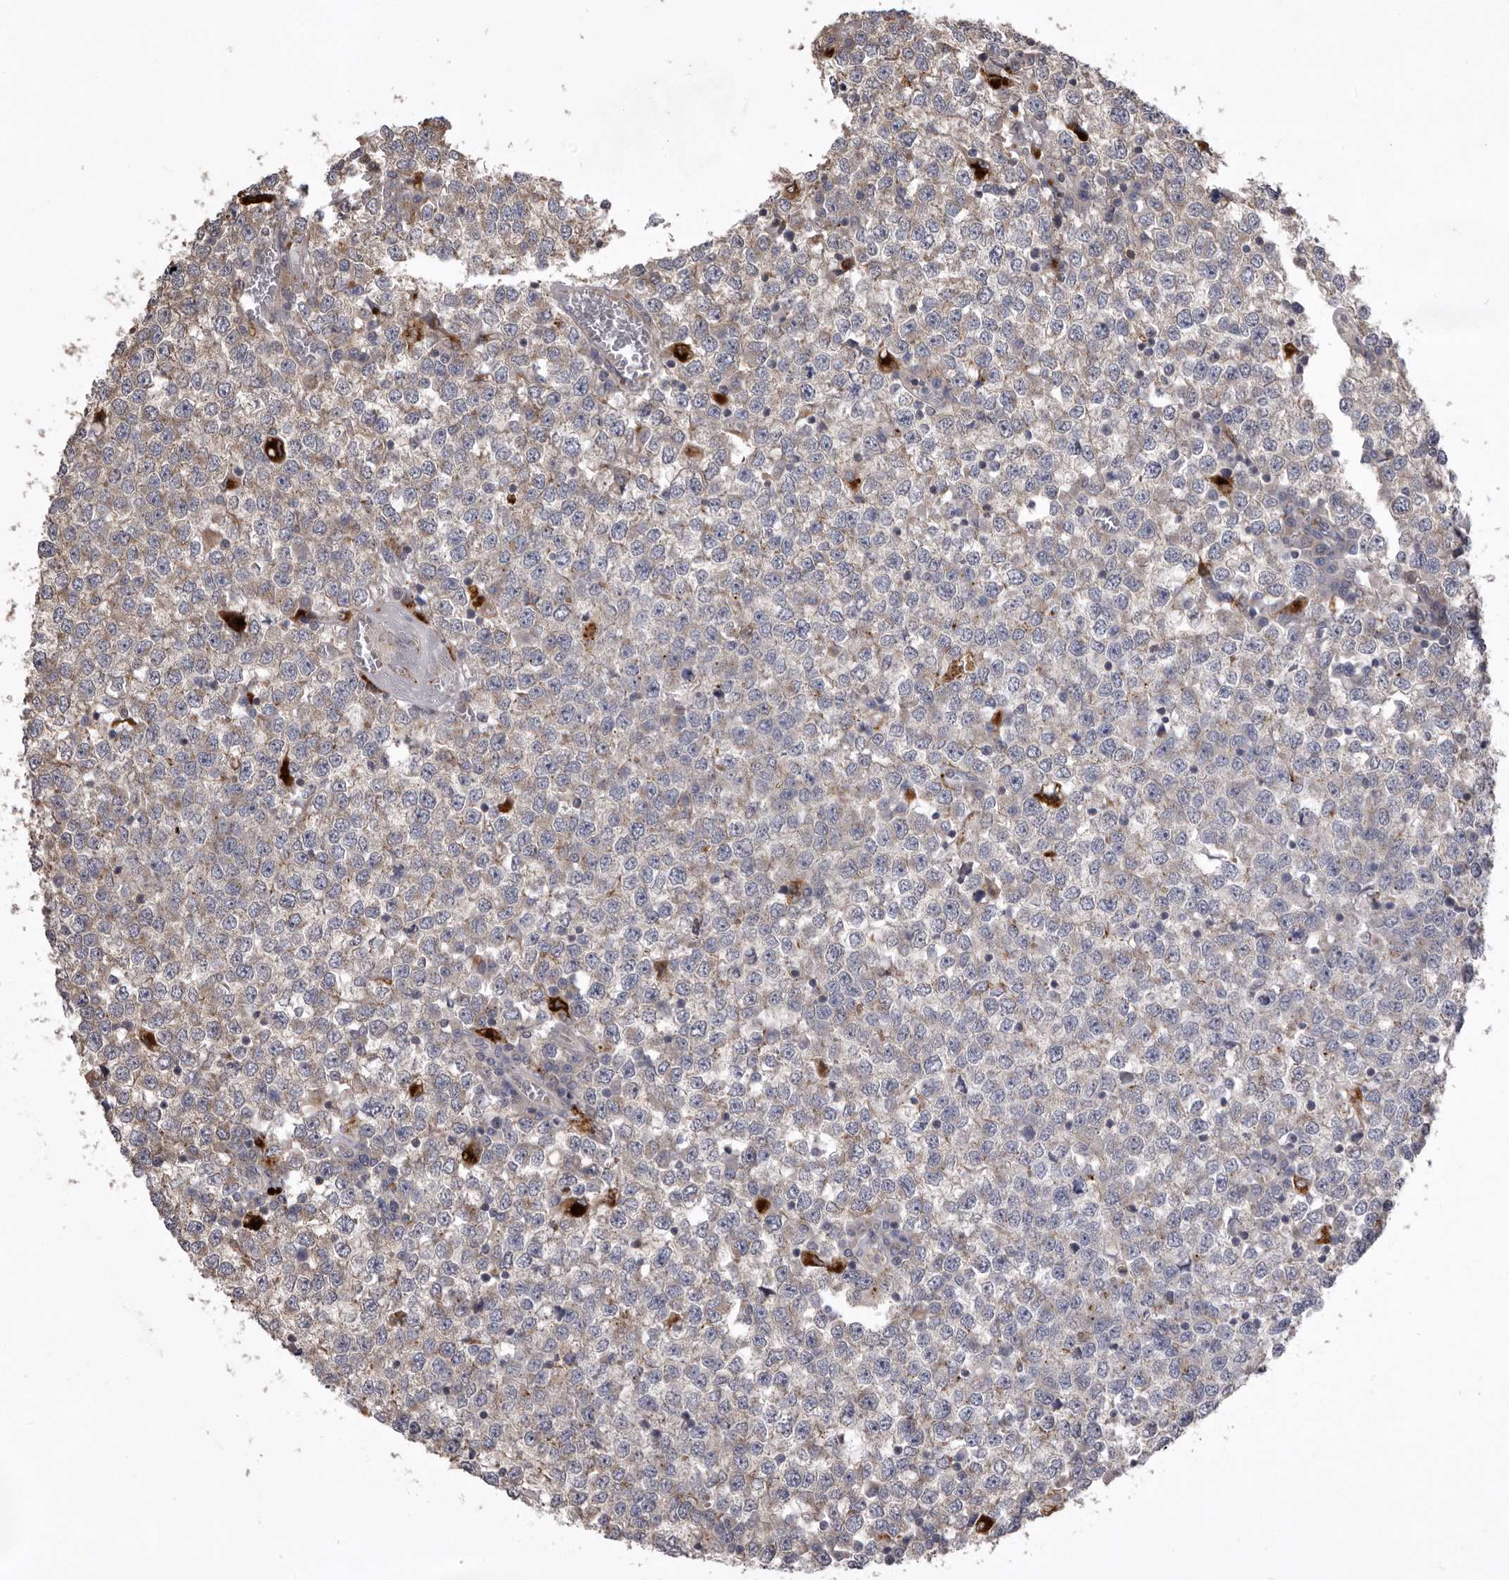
{"staining": {"intensity": "weak", "quantity": "25%-75%", "location": "cytoplasmic/membranous"}, "tissue": "testis cancer", "cell_type": "Tumor cells", "image_type": "cancer", "snomed": [{"axis": "morphology", "description": "Seminoma, NOS"}, {"axis": "topography", "description": "Testis"}], "caption": "A brown stain shows weak cytoplasmic/membranous positivity of a protein in testis cancer tumor cells. The staining is performed using DAB brown chromogen to label protein expression. The nuclei are counter-stained blue using hematoxylin.", "gene": "WDR47", "patient": {"sex": "male", "age": 65}}